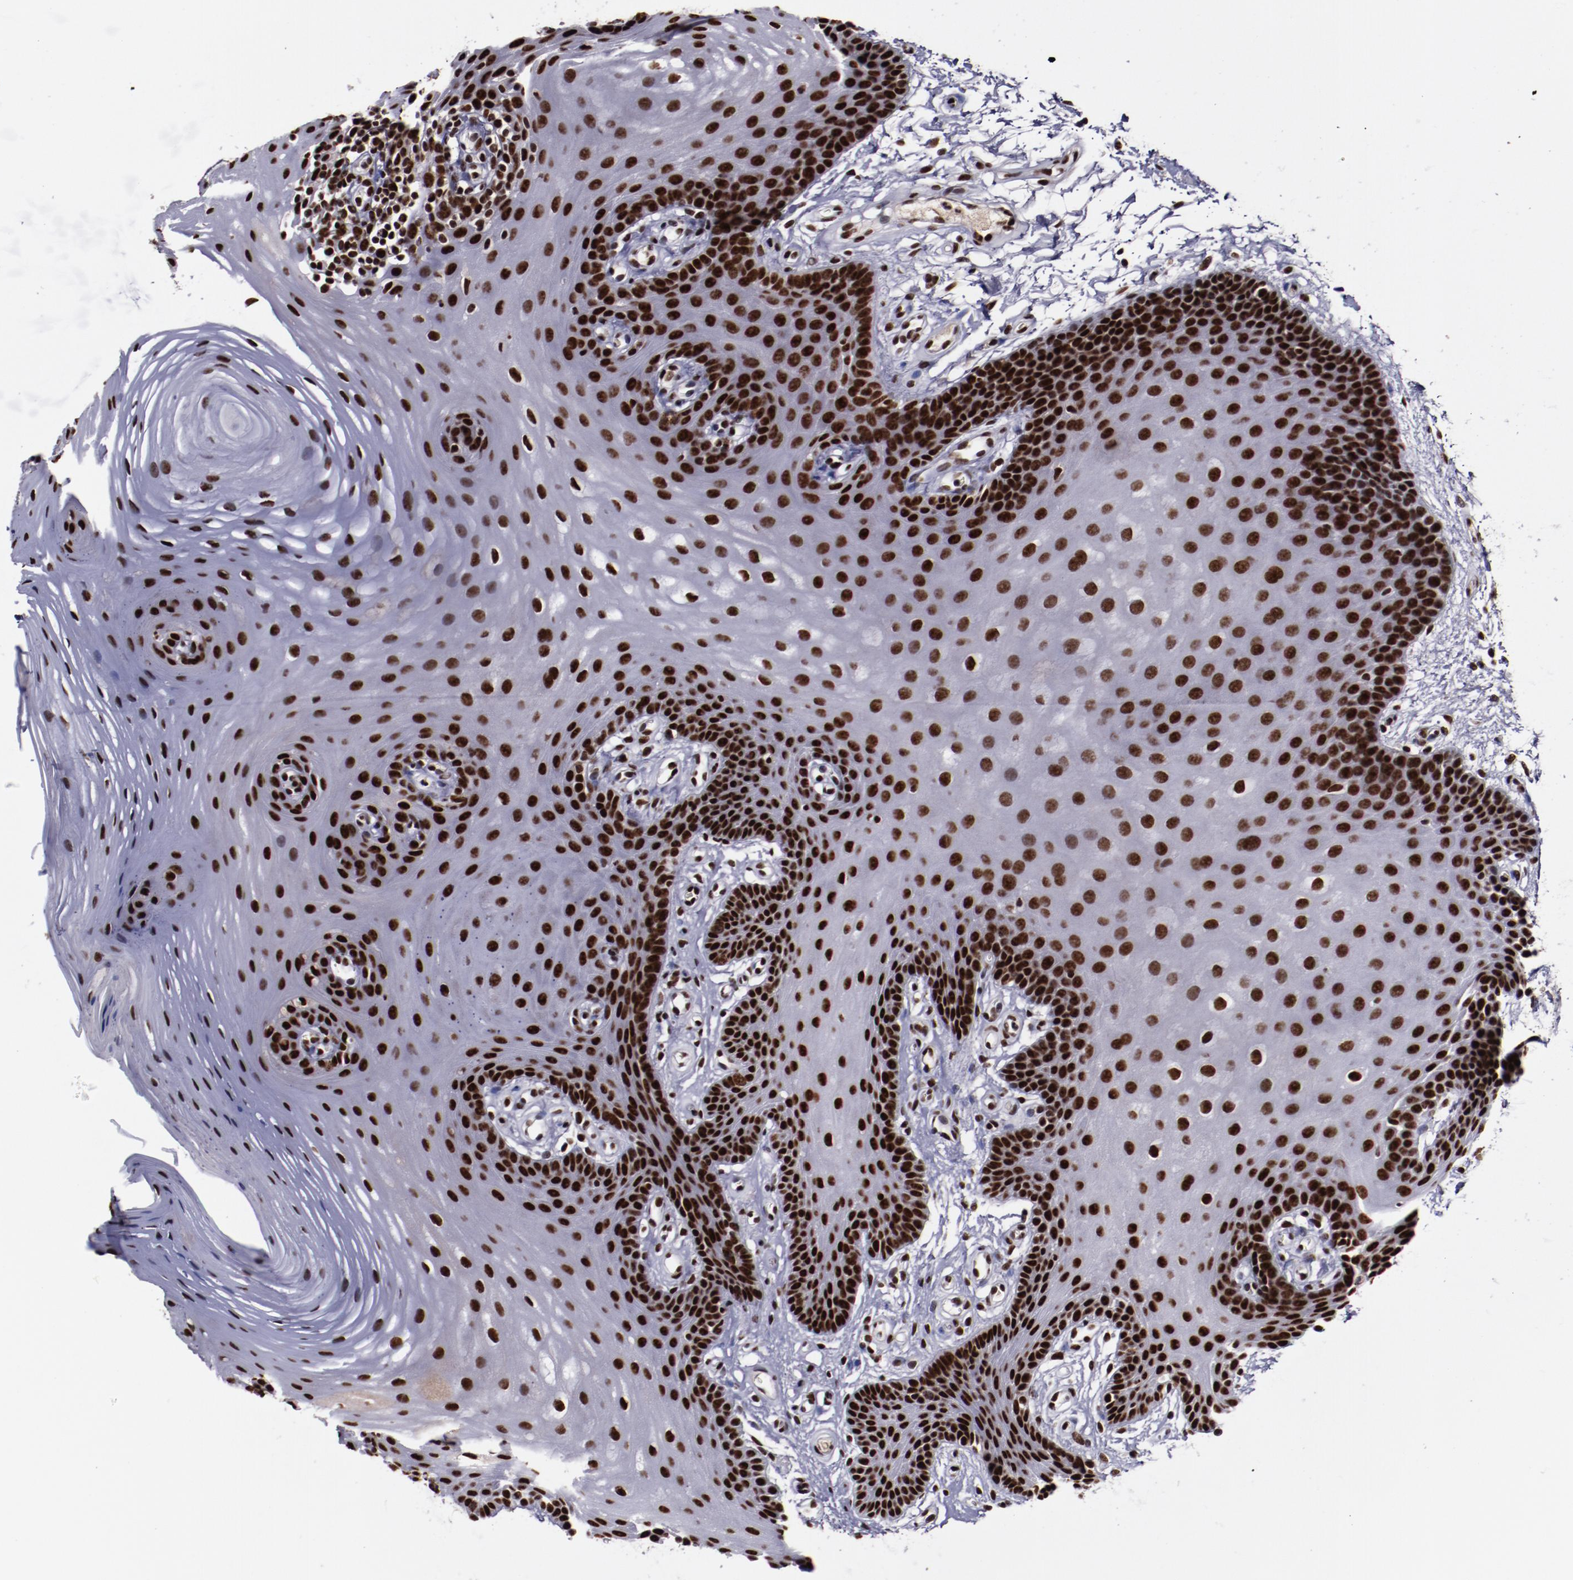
{"staining": {"intensity": "strong", "quantity": ">75%", "location": "nuclear"}, "tissue": "oral mucosa", "cell_type": "Squamous epithelial cells", "image_type": "normal", "snomed": [{"axis": "morphology", "description": "Normal tissue, NOS"}, {"axis": "topography", "description": "Oral tissue"}], "caption": "This image displays IHC staining of benign human oral mucosa, with high strong nuclear positivity in approximately >75% of squamous epithelial cells.", "gene": "ERH", "patient": {"sex": "male", "age": 62}}